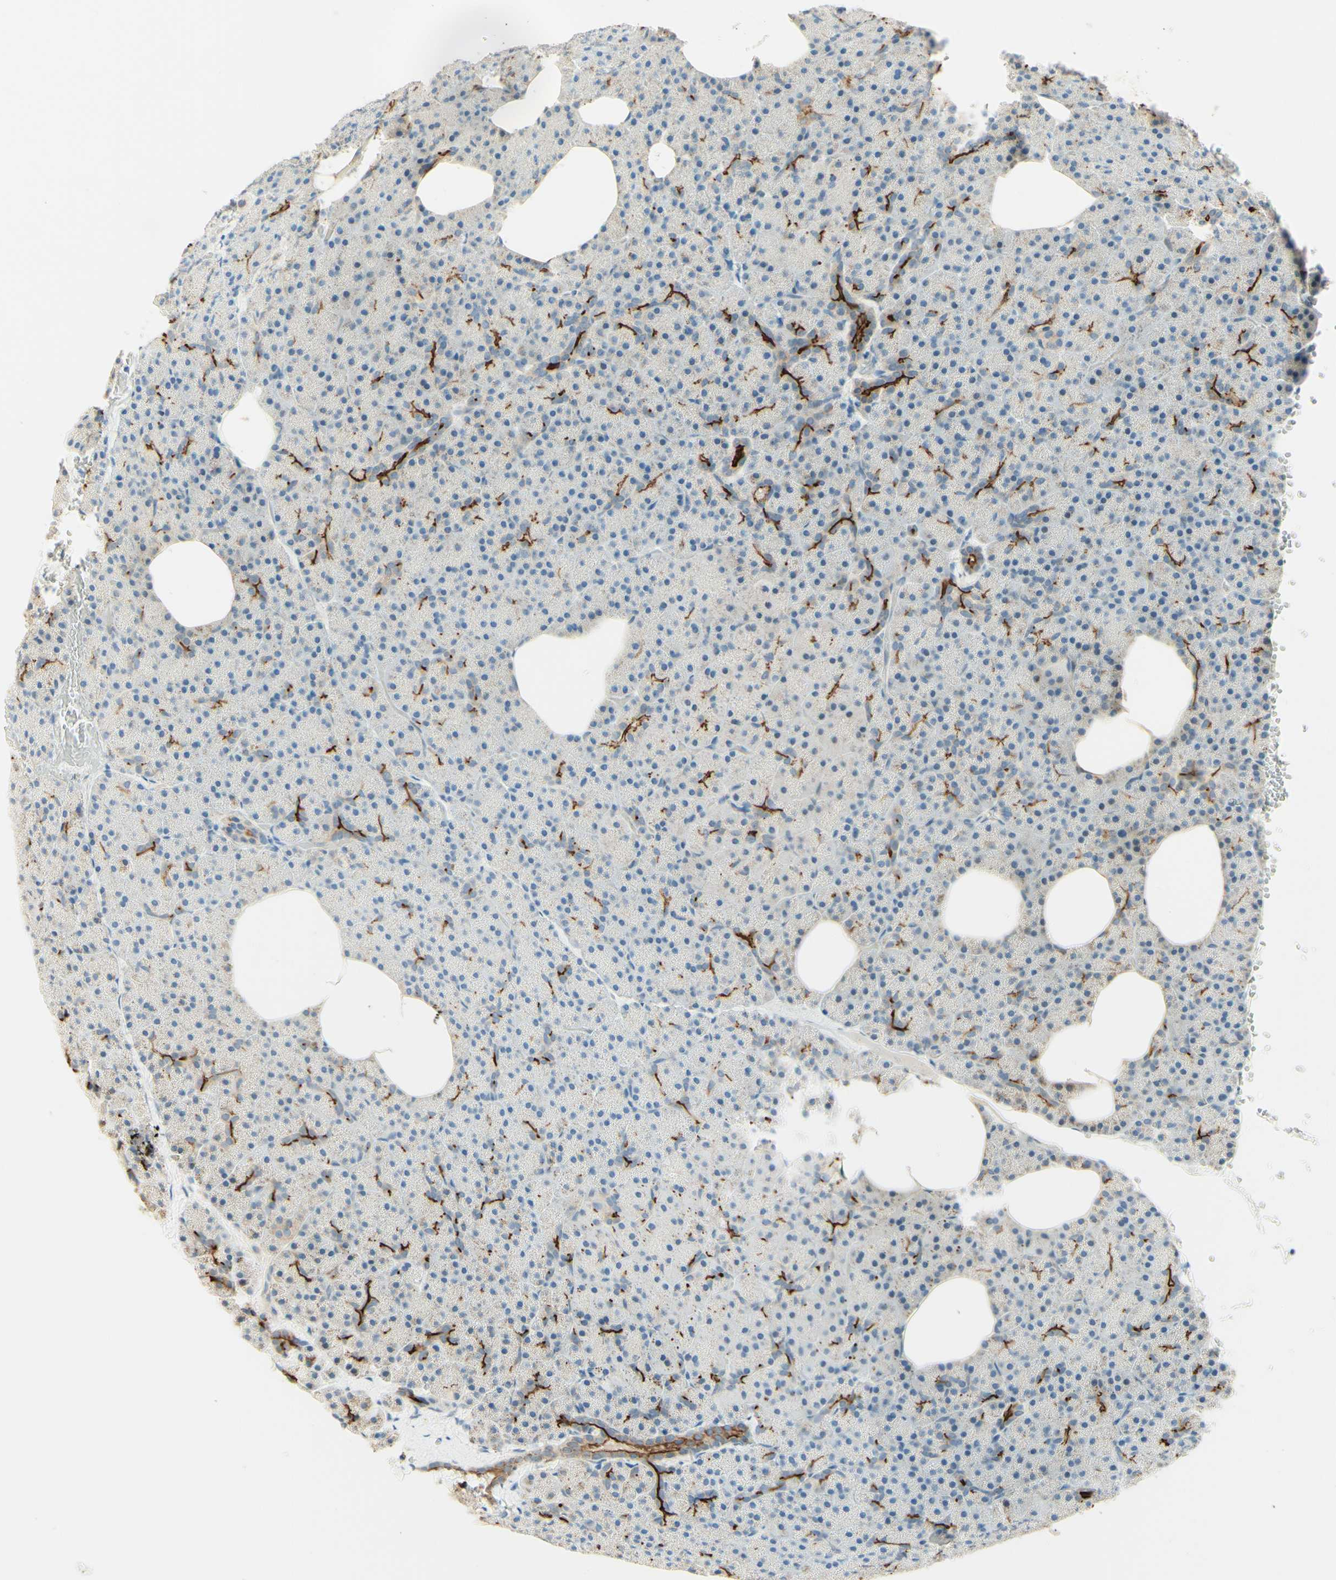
{"staining": {"intensity": "strong", "quantity": "<25%", "location": "cytoplasmic/membranous"}, "tissue": "pancreas", "cell_type": "Exocrine glandular cells", "image_type": "normal", "snomed": [{"axis": "morphology", "description": "Normal tissue, NOS"}, {"axis": "topography", "description": "Pancreas"}], "caption": "Immunohistochemistry staining of normal pancreas, which demonstrates medium levels of strong cytoplasmic/membranous positivity in about <25% of exocrine glandular cells indicating strong cytoplasmic/membranous protein positivity. The staining was performed using DAB (brown) for protein detection and nuclei were counterstained in hematoxylin (blue).", "gene": "PROM1", "patient": {"sex": "female", "age": 35}}